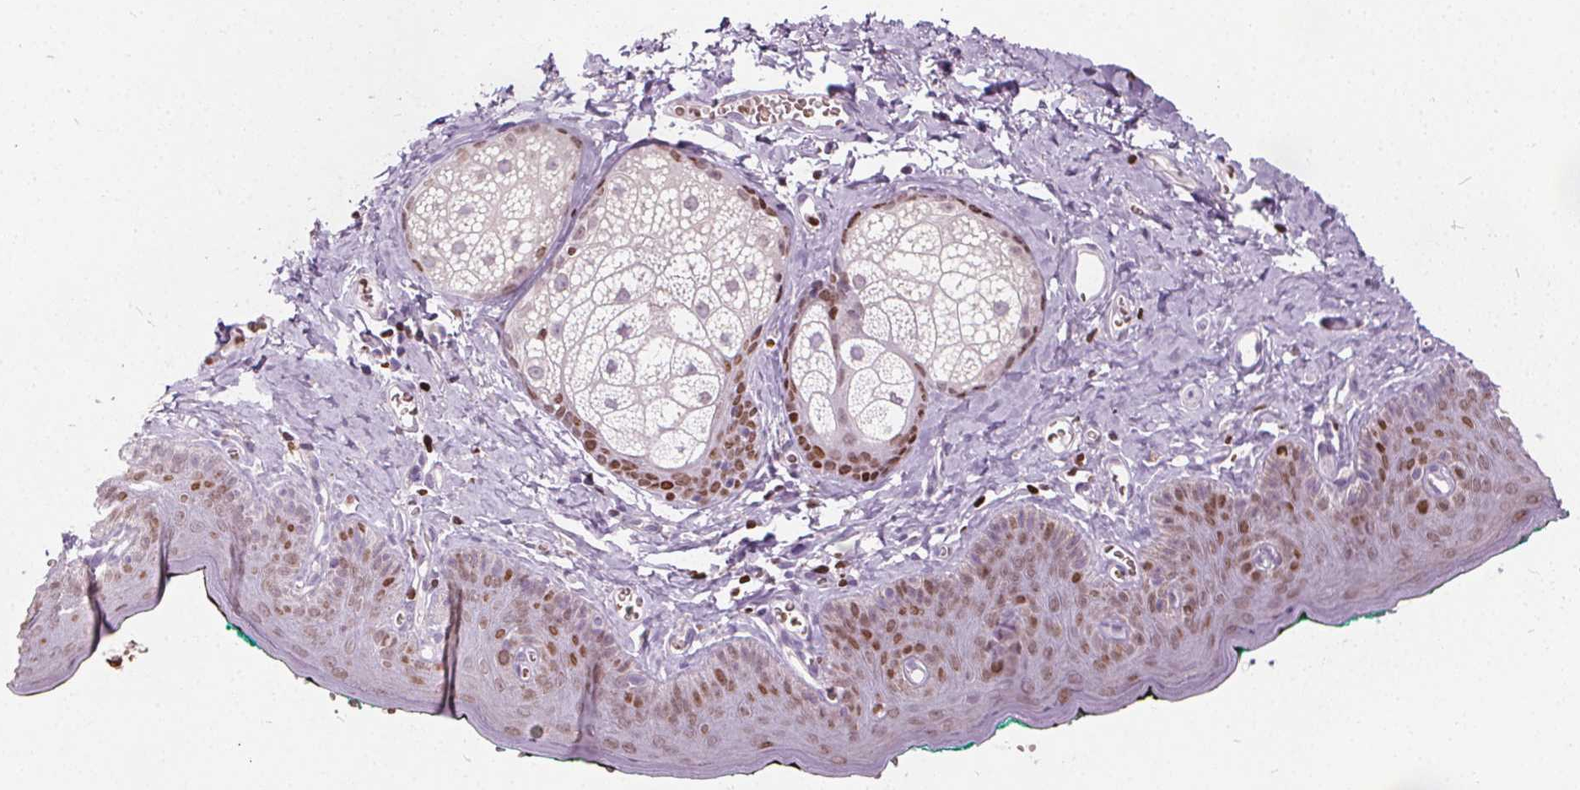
{"staining": {"intensity": "moderate", "quantity": "25%-75%", "location": "nuclear"}, "tissue": "skin", "cell_type": "Epidermal cells", "image_type": "normal", "snomed": [{"axis": "morphology", "description": "Normal tissue, NOS"}, {"axis": "topography", "description": "Vulva"}, {"axis": "topography", "description": "Peripheral nerve tissue"}], "caption": "Skin stained with a brown dye demonstrates moderate nuclear positive positivity in about 25%-75% of epidermal cells.", "gene": "ISLR2", "patient": {"sex": "female", "age": 66}}